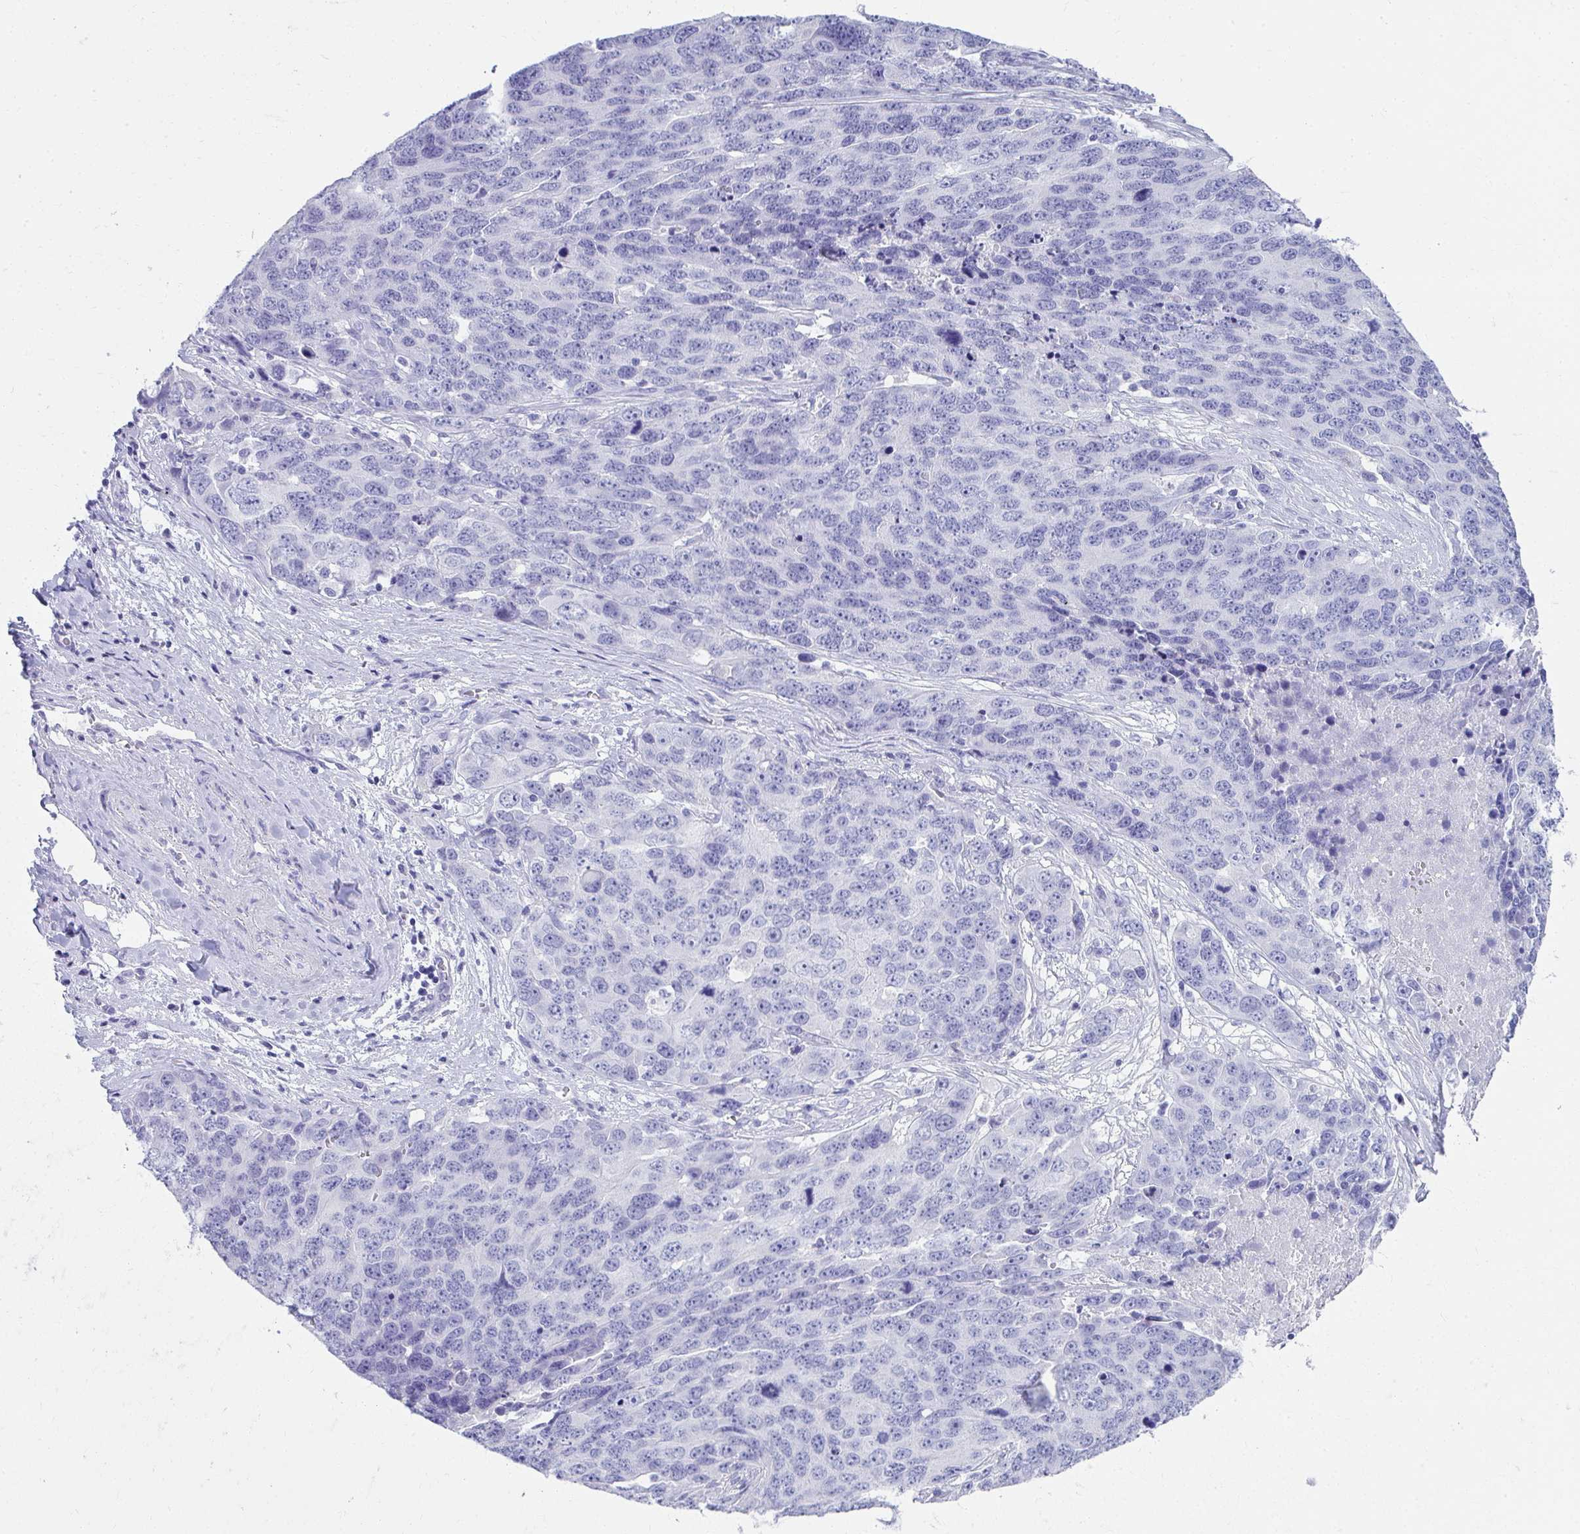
{"staining": {"intensity": "negative", "quantity": "none", "location": "none"}, "tissue": "ovarian cancer", "cell_type": "Tumor cells", "image_type": "cancer", "snomed": [{"axis": "morphology", "description": "Cystadenocarcinoma, serous, NOS"}, {"axis": "topography", "description": "Ovary"}], "caption": "This image is of ovarian cancer stained with IHC to label a protein in brown with the nuclei are counter-stained blue. There is no positivity in tumor cells.", "gene": "SEC14L3", "patient": {"sex": "female", "age": 76}}